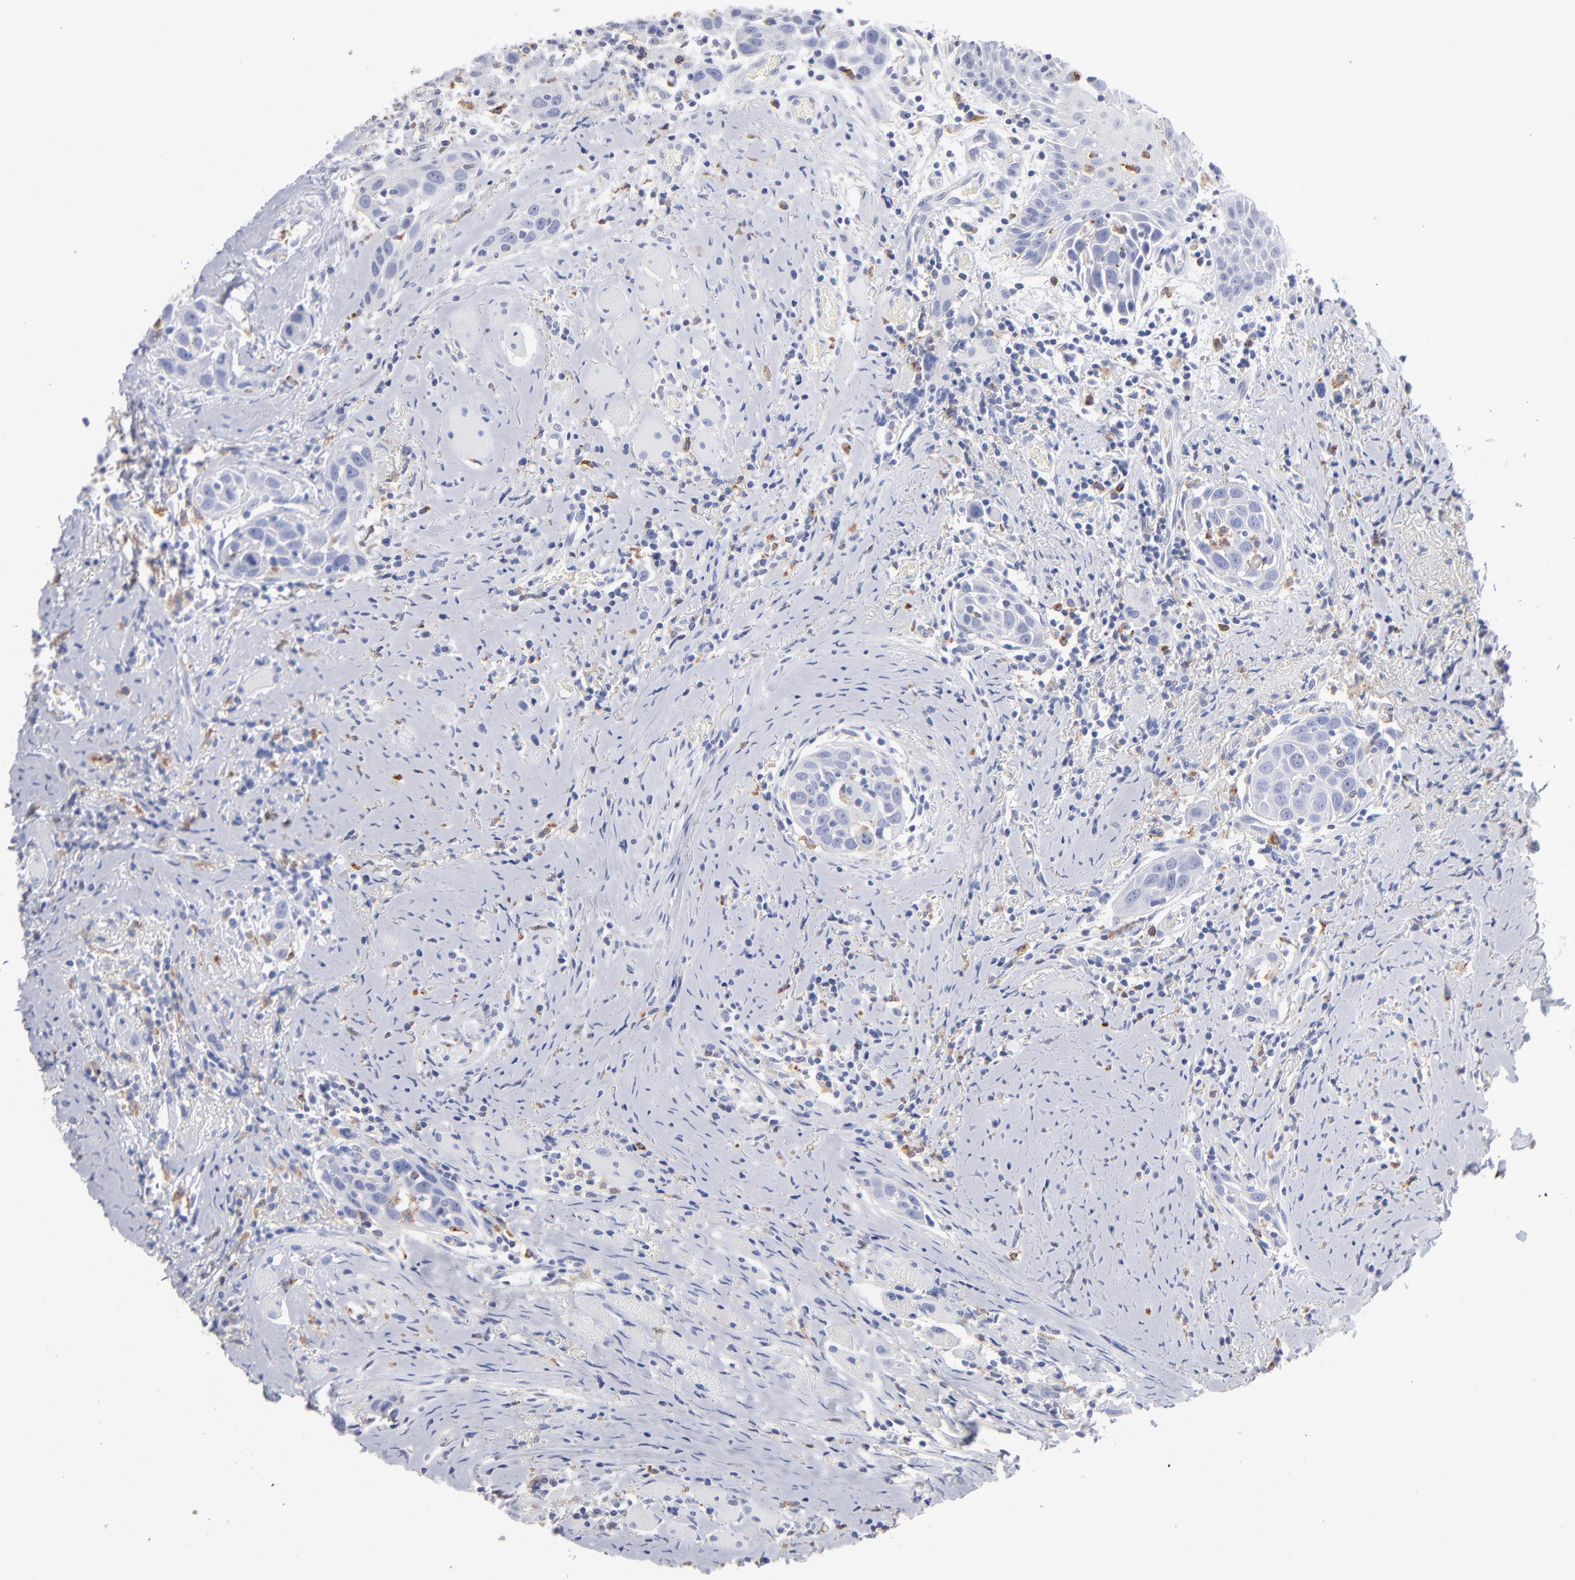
{"staining": {"intensity": "negative", "quantity": "none", "location": "none"}, "tissue": "head and neck cancer", "cell_type": "Tumor cells", "image_type": "cancer", "snomed": [{"axis": "morphology", "description": "Squamous cell carcinoma, NOS"}, {"axis": "topography", "description": "Oral tissue"}, {"axis": "topography", "description": "Head-Neck"}], "caption": "Human squamous cell carcinoma (head and neck) stained for a protein using IHC displays no expression in tumor cells.", "gene": "CD180", "patient": {"sex": "female", "age": 50}}